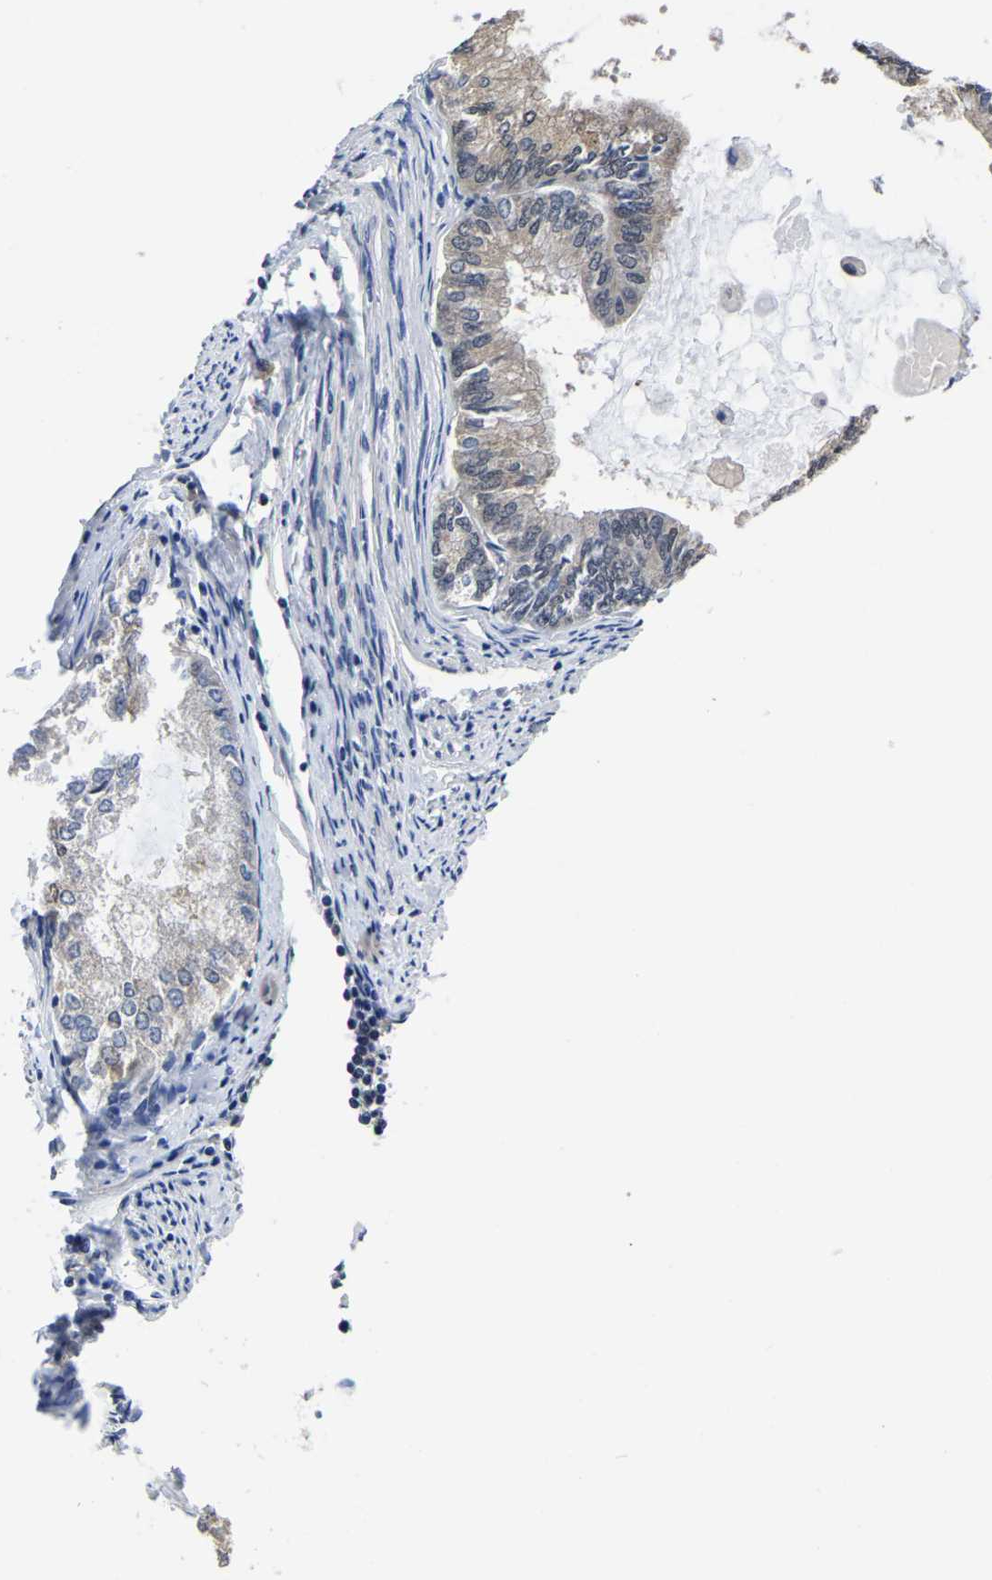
{"staining": {"intensity": "weak", "quantity": "25%-75%", "location": "cytoplasmic/membranous,nuclear"}, "tissue": "endometrial cancer", "cell_type": "Tumor cells", "image_type": "cancer", "snomed": [{"axis": "morphology", "description": "Adenocarcinoma, NOS"}, {"axis": "topography", "description": "Endometrium"}], "caption": "IHC of endometrial adenocarcinoma demonstrates low levels of weak cytoplasmic/membranous and nuclear staining in about 25%-75% of tumor cells.", "gene": "MCOLN2", "patient": {"sex": "female", "age": 86}}